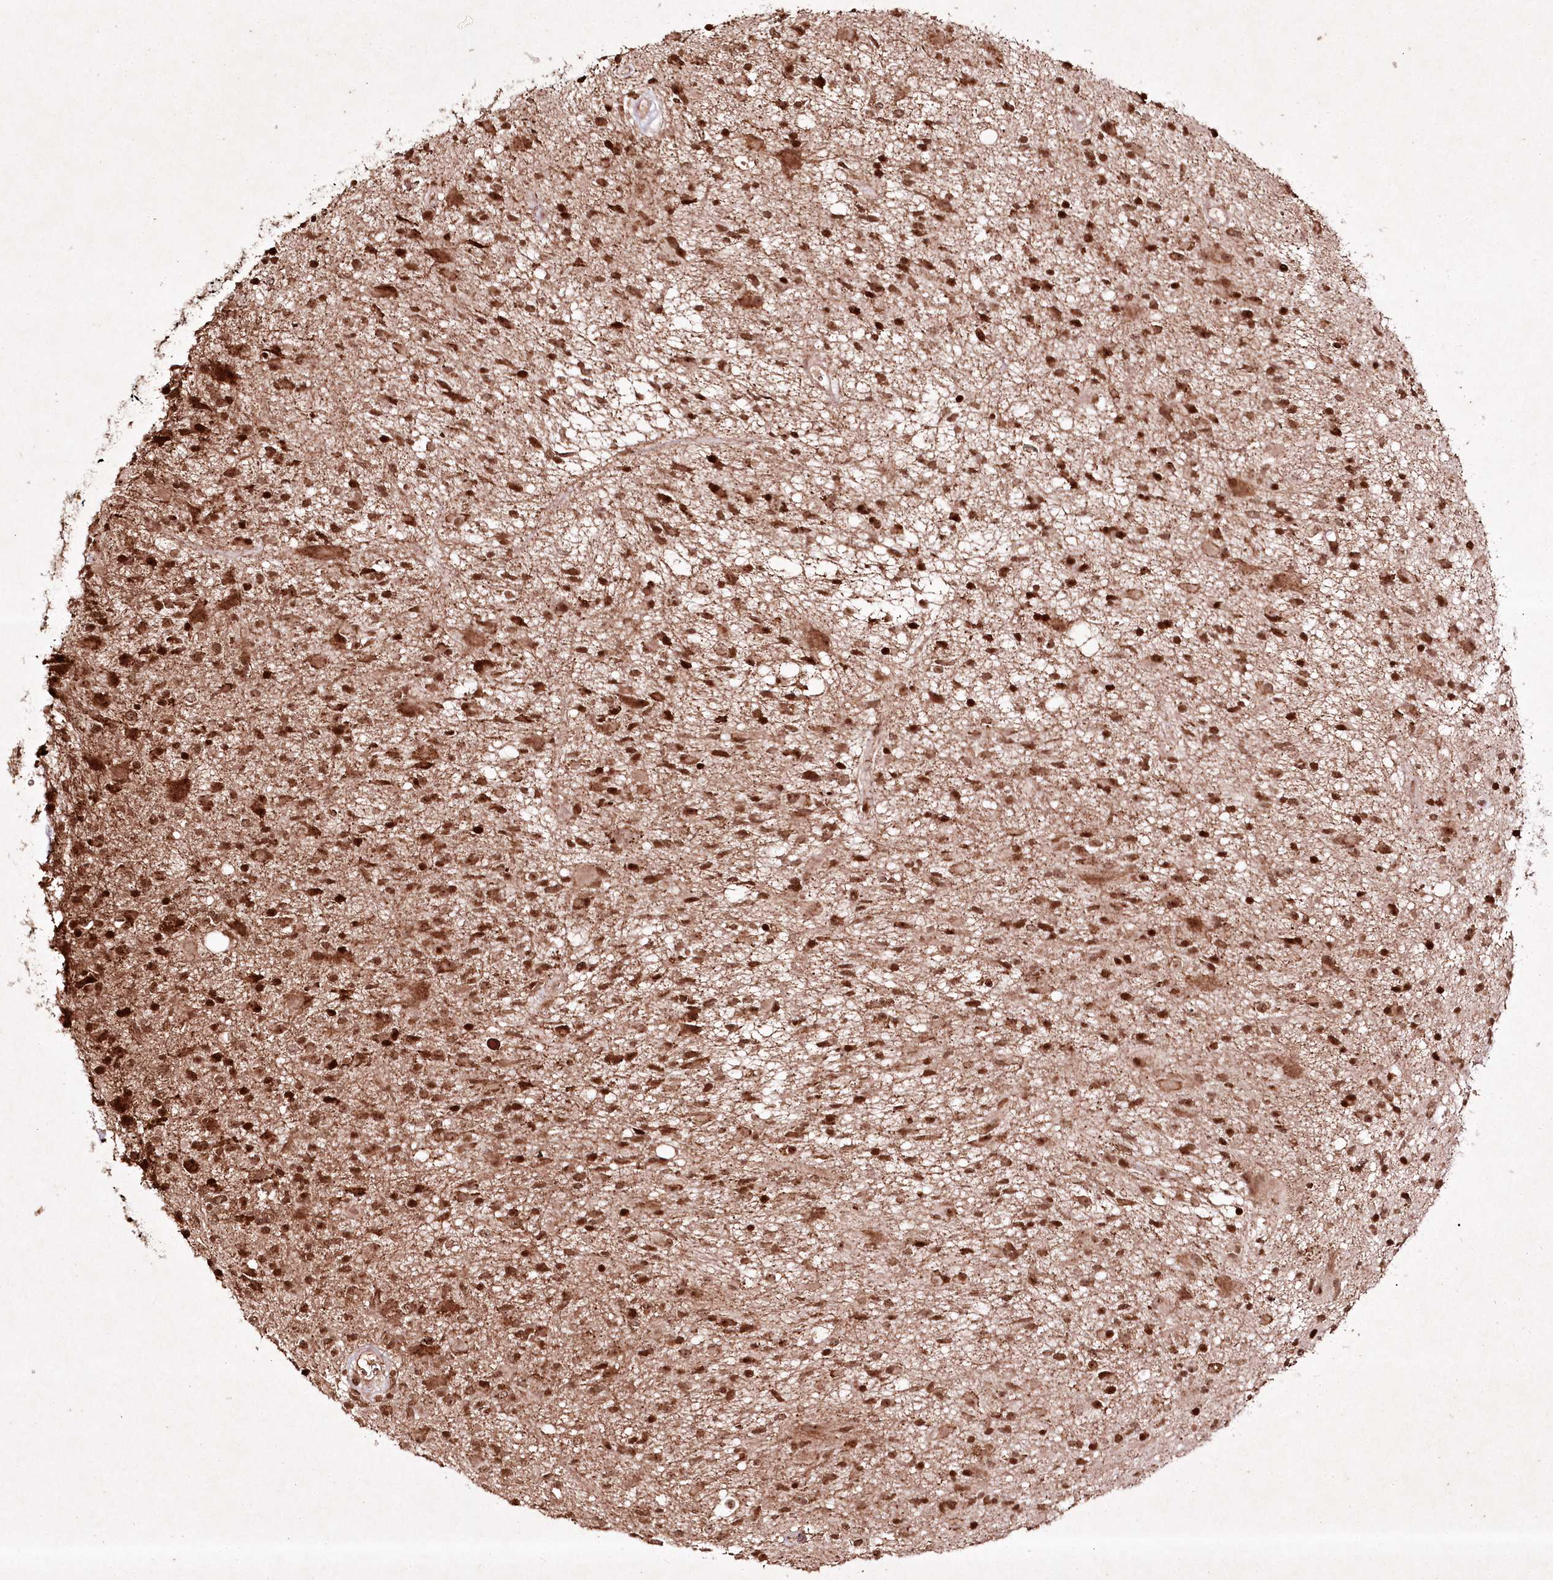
{"staining": {"intensity": "strong", "quantity": ">75%", "location": "cytoplasmic/membranous,nuclear"}, "tissue": "glioma", "cell_type": "Tumor cells", "image_type": "cancer", "snomed": [{"axis": "morphology", "description": "Glioma, malignant, High grade"}, {"axis": "topography", "description": "Brain"}], "caption": "Immunohistochemical staining of glioma exhibits high levels of strong cytoplasmic/membranous and nuclear protein positivity in about >75% of tumor cells. (DAB = brown stain, brightfield microscopy at high magnification).", "gene": "CARM1", "patient": {"sex": "male", "age": 33}}